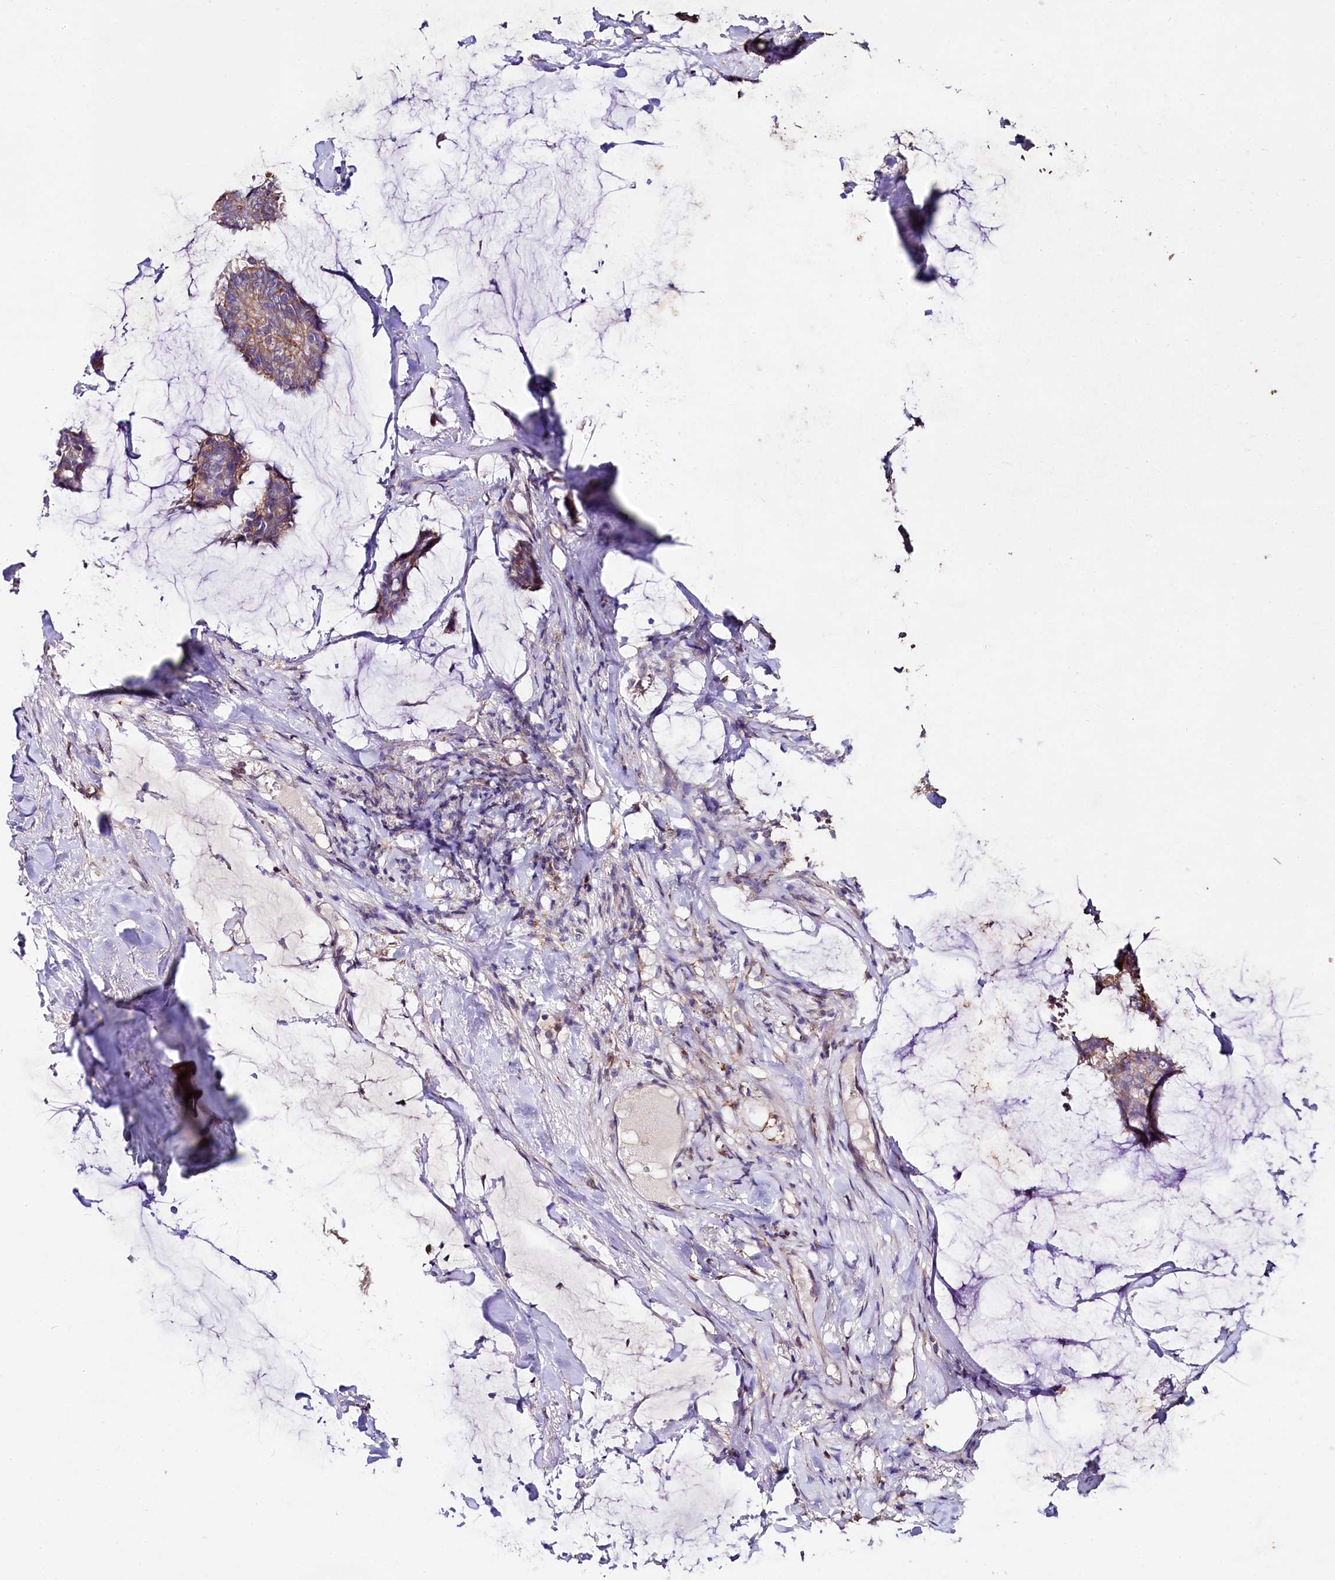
{"staining": {"intensity": "moderate", "quantity": "25%-75%", "location": "cytoplasmic/membranous"}, "tissue": "breast cancer", "cell_type": "Tumor cells", "image_type": "cancer", "snomed": [{"axis": "morphology", "description": "Duct carcinoma"}, {"axis": "topography", "description": "Breast"}], "caption": "This is an image of immunohistochemistry staining of breast cancer (intraductal carcinoma), which shows moderate positivity in the cytoplasmic/membranous of tumor cells.", "gene": "SACM1L", "patient": {"sex": "female", "age": 93}}